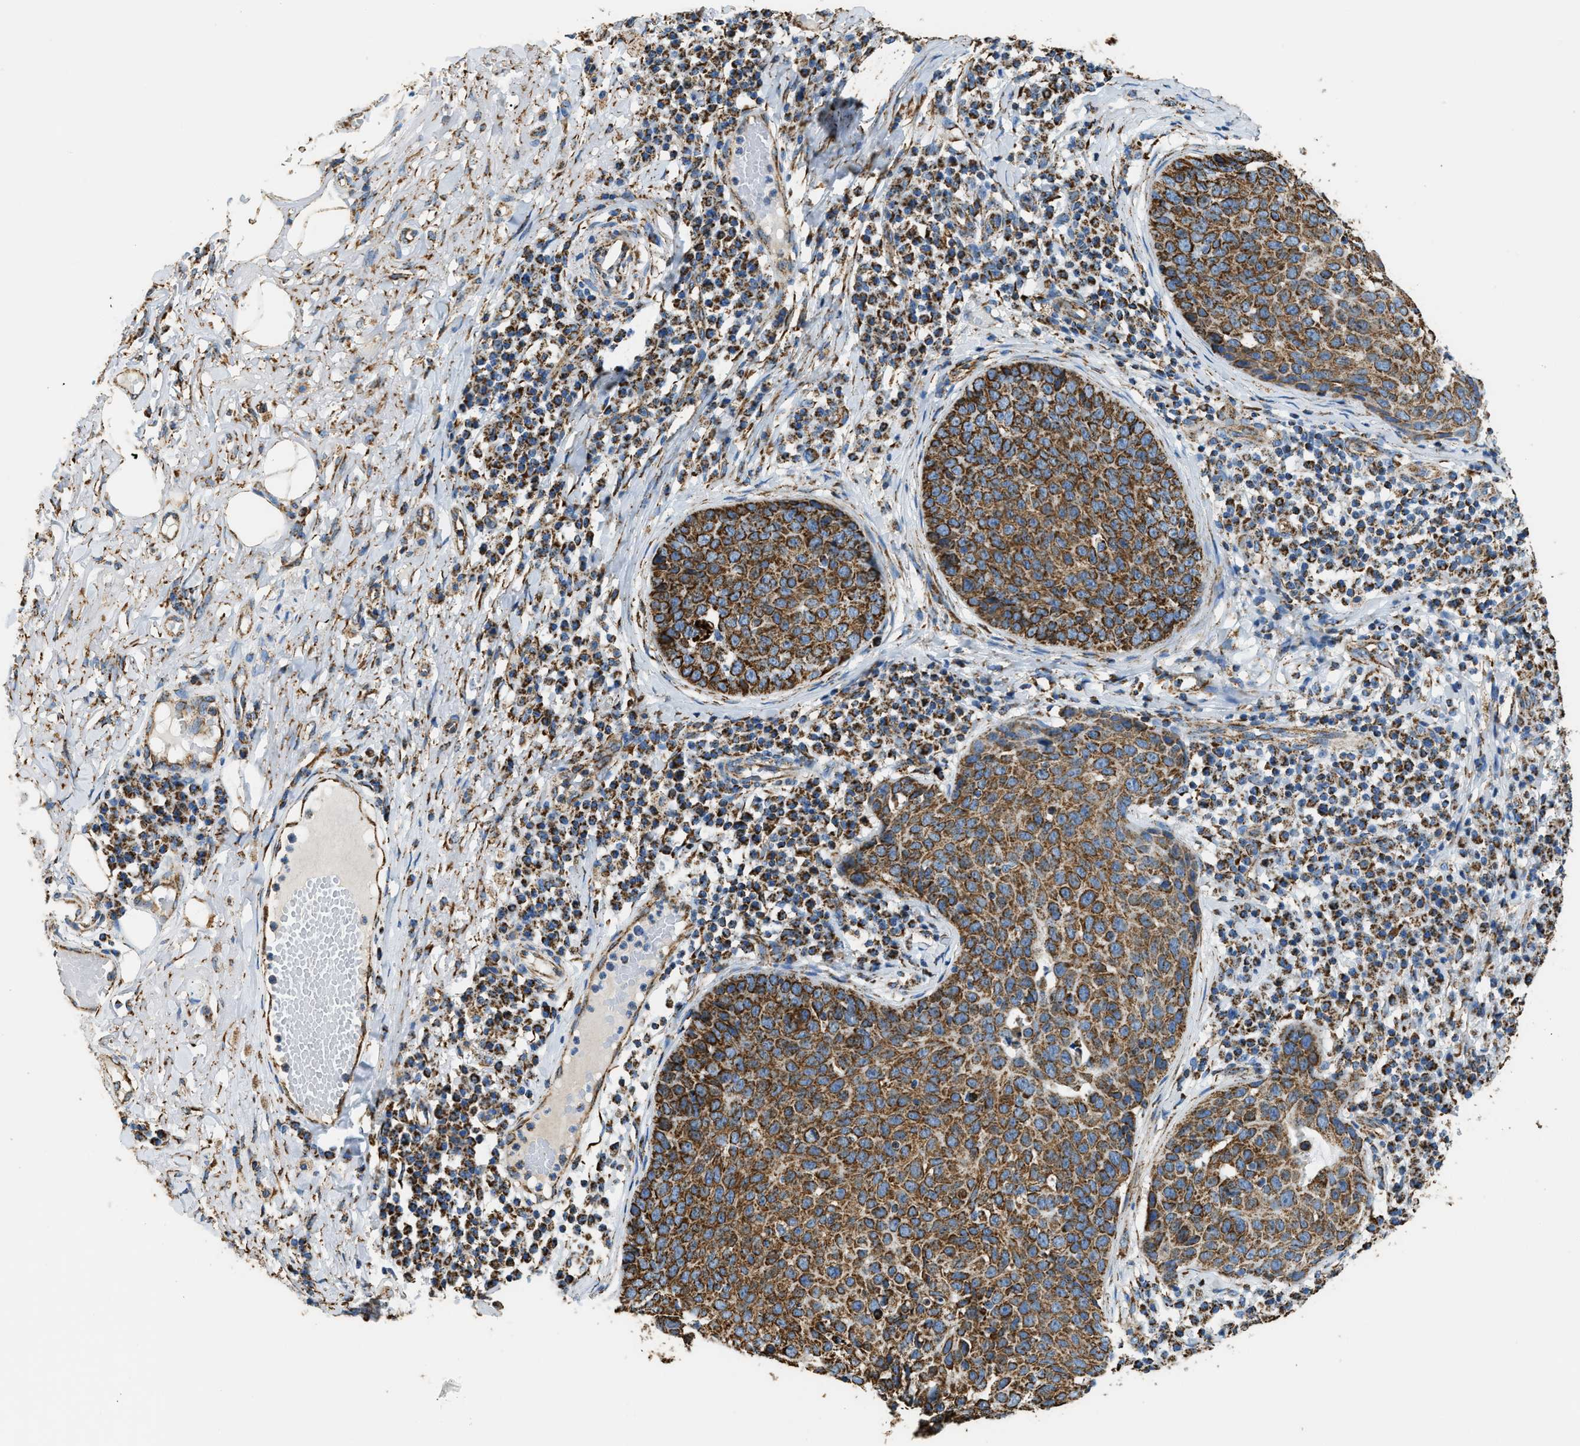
{"staining": {"intensity": "strong", "quantity": ">75%", "location": "cytoplasmic/membranous"}, "tissue": "skin cancer", "cell_type": "Tumor cells", "image_type": "cancer", "snomed": [{"axis": "morphology", "description": "Squamous cell carcinoma in situ, NOS"}, {"axis": "morphology", "description": "Squamous cell carcinoma, NOS"}, {"axis": "topography", "description": "Skin"}], "caption": "Immunohistochemical staining of human skin cancer displays strong cytoplasmic/membranous protein staining in about >75% of tumor cells.", "gene": "IRX6", "patient": {"sex": "male", "age": 93}}